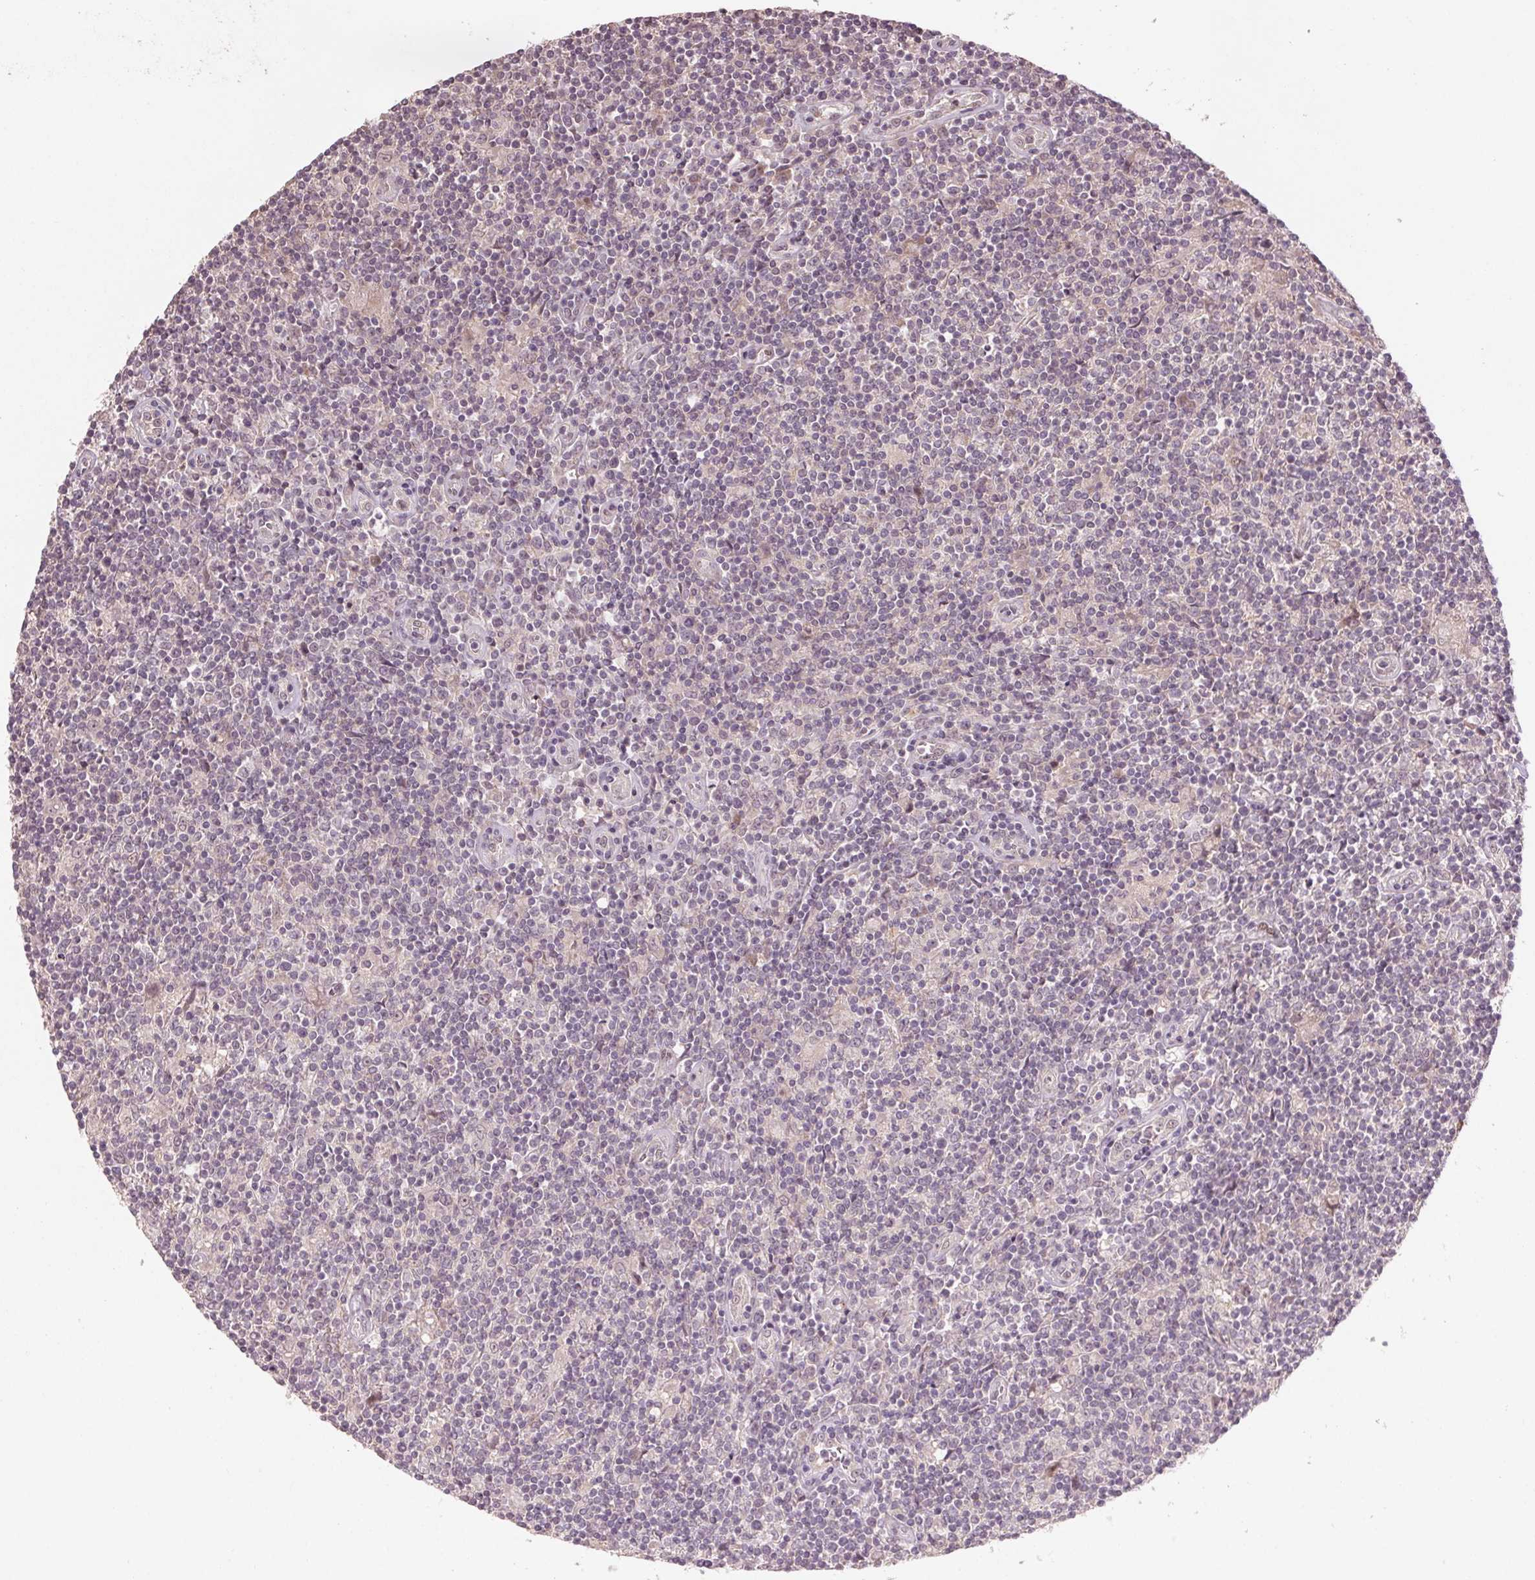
{"staining": {"intensity": "negative", "quantity": "none", "location": "none"}, "tissue": "lymphoma", "cell_type": "Tumor cells", "image_type": "cancer", "snomed": [{"axis": "morphology", "description": "Hodgkin's disease, NOS"}, {"axis": "topography", "description": "Lymph node"}], "caption": "There is no significant staining in tumor cells of Hodgkin's disease.", "gene": "SMLR1", "patient": {"sex": "male", "age": 40}}